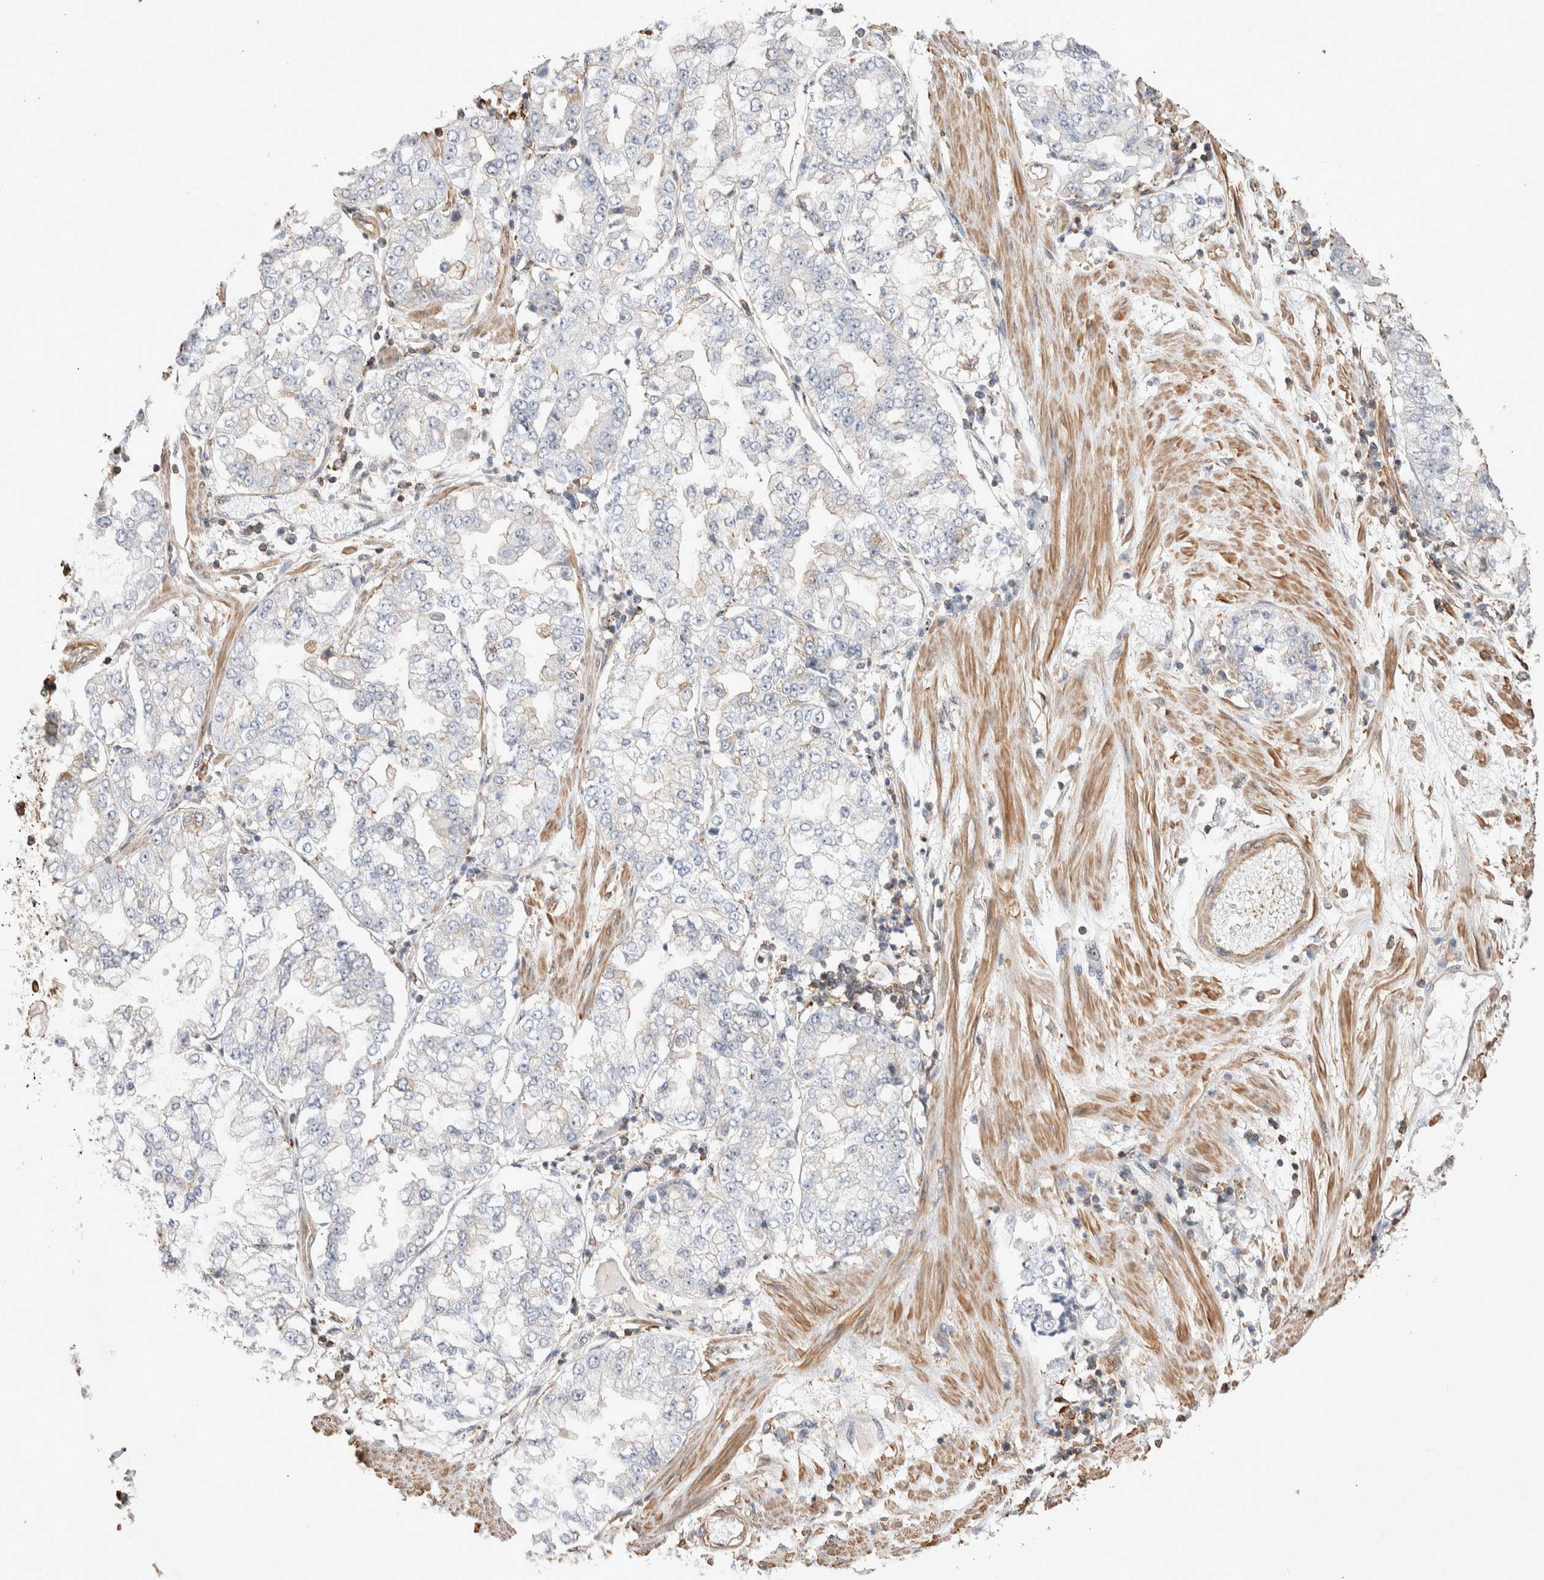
{"staining": {"intensity": "negative", "quantity": "none", "location": "none"}, "tissue": "stomach cancer", "cell_type": "Tumor cells", "image_type": "cancer", "snomed": [{"axis": "morphology", "description": "Adenocarcinoma, NOS"}, {"axis": "topography", "description": "Stomach"}], "caption": "Protein analysis of stomach cancer (adenocarcinoma) shows no significant expression in tumor cells.", "gene": "ZNF704", "patient": {"sex": "male", "age": 76}}